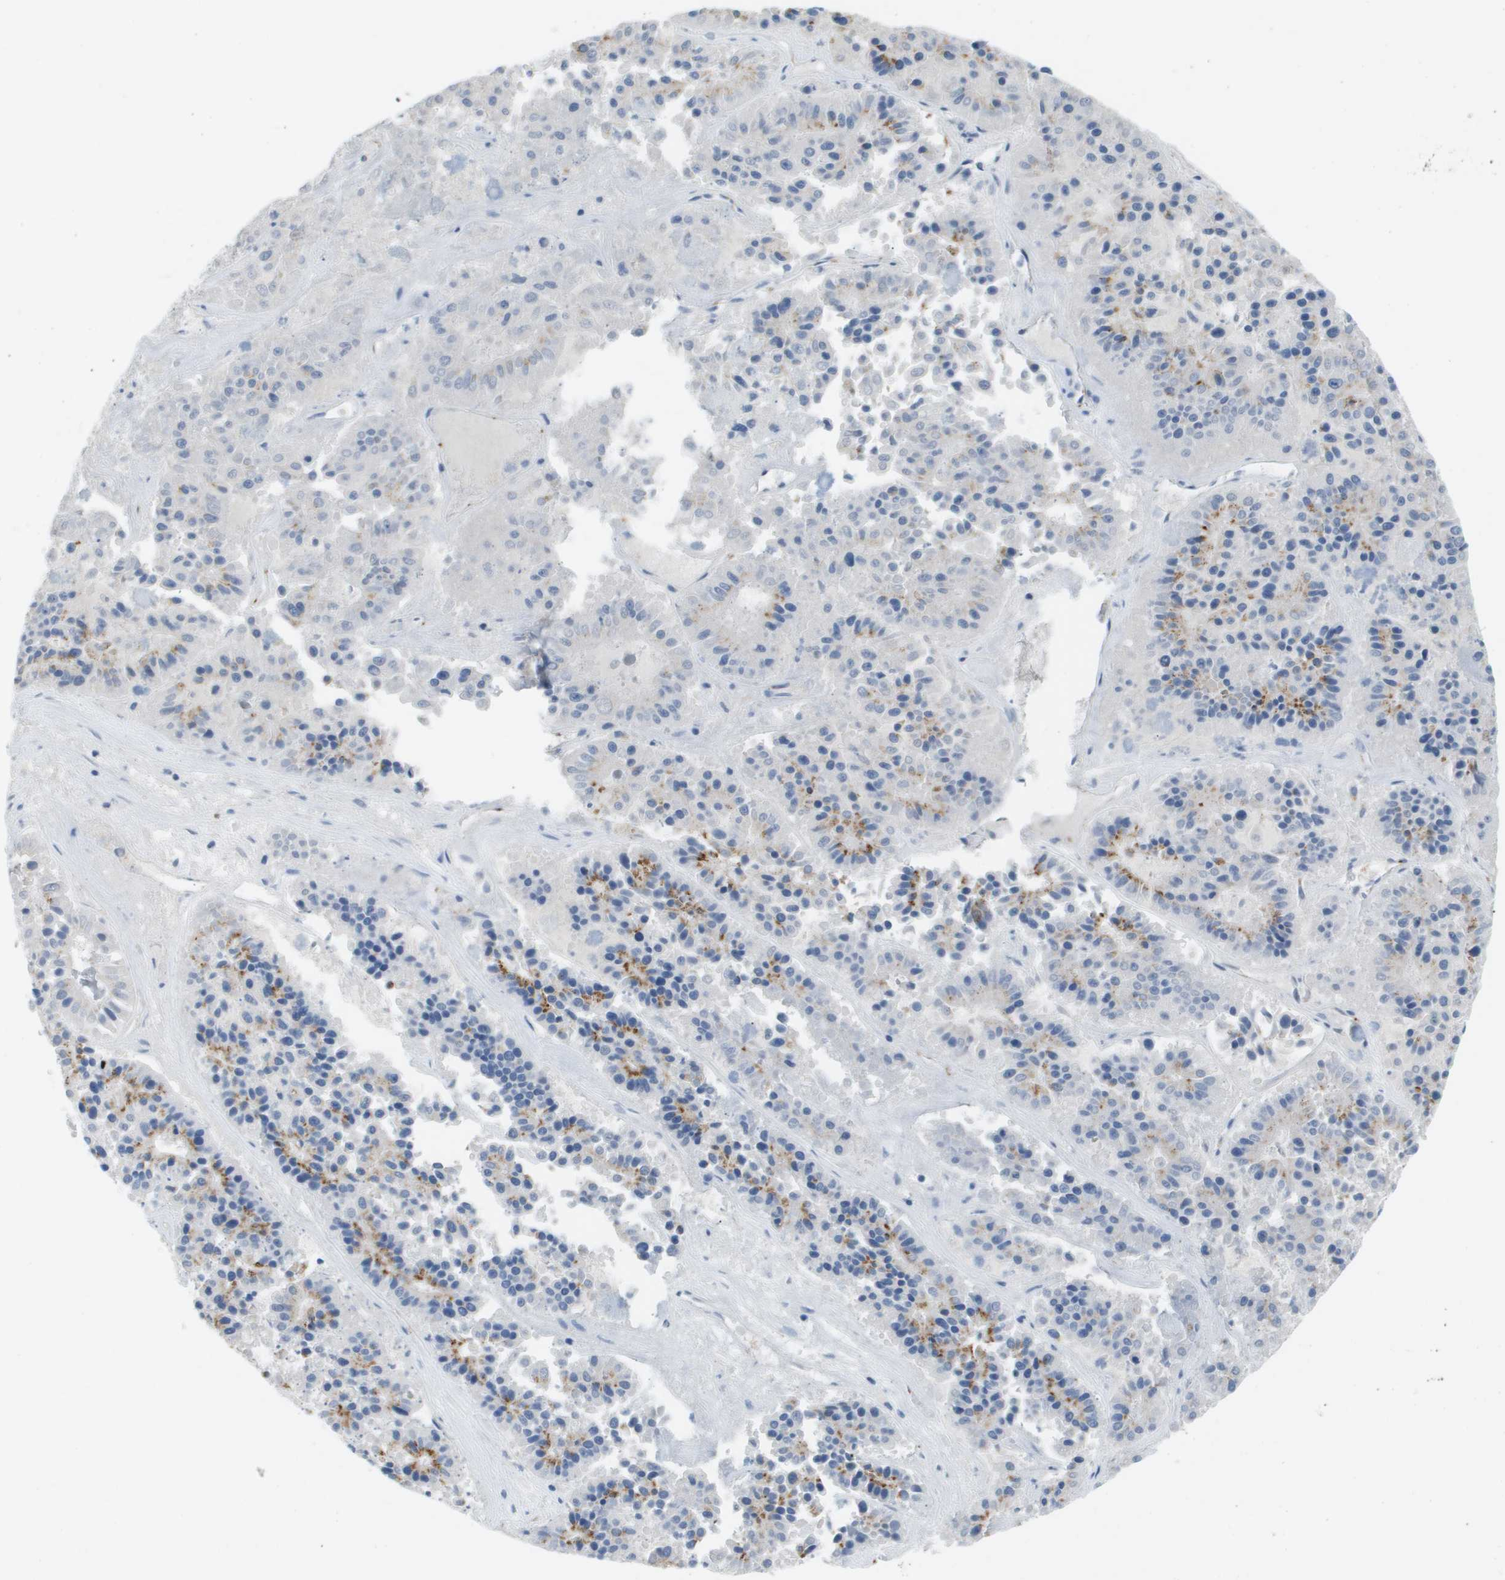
{"staining": {"intensity": "moderate", "quantity": "<25%", "location": "cytoplasmic/membranous"}, "tissue": "pancreatic cancer", "cell_type": "Tumor cells", "image_type": "cancer", "snomed": [{"axis": "morphology", "description": "Adenocarcinoma, NOS"}, {"axis": "topography", "description": "Pancreas"}], "caption": "This is an image of immunohistochemistry staining of pancreatic cancer (adenocarcinoma), which shows moderate staining in the cytoplasmic/membranous of tumor cells.", "gene": "OTUD5", "patient": {"sex": "male", "age": 50}}